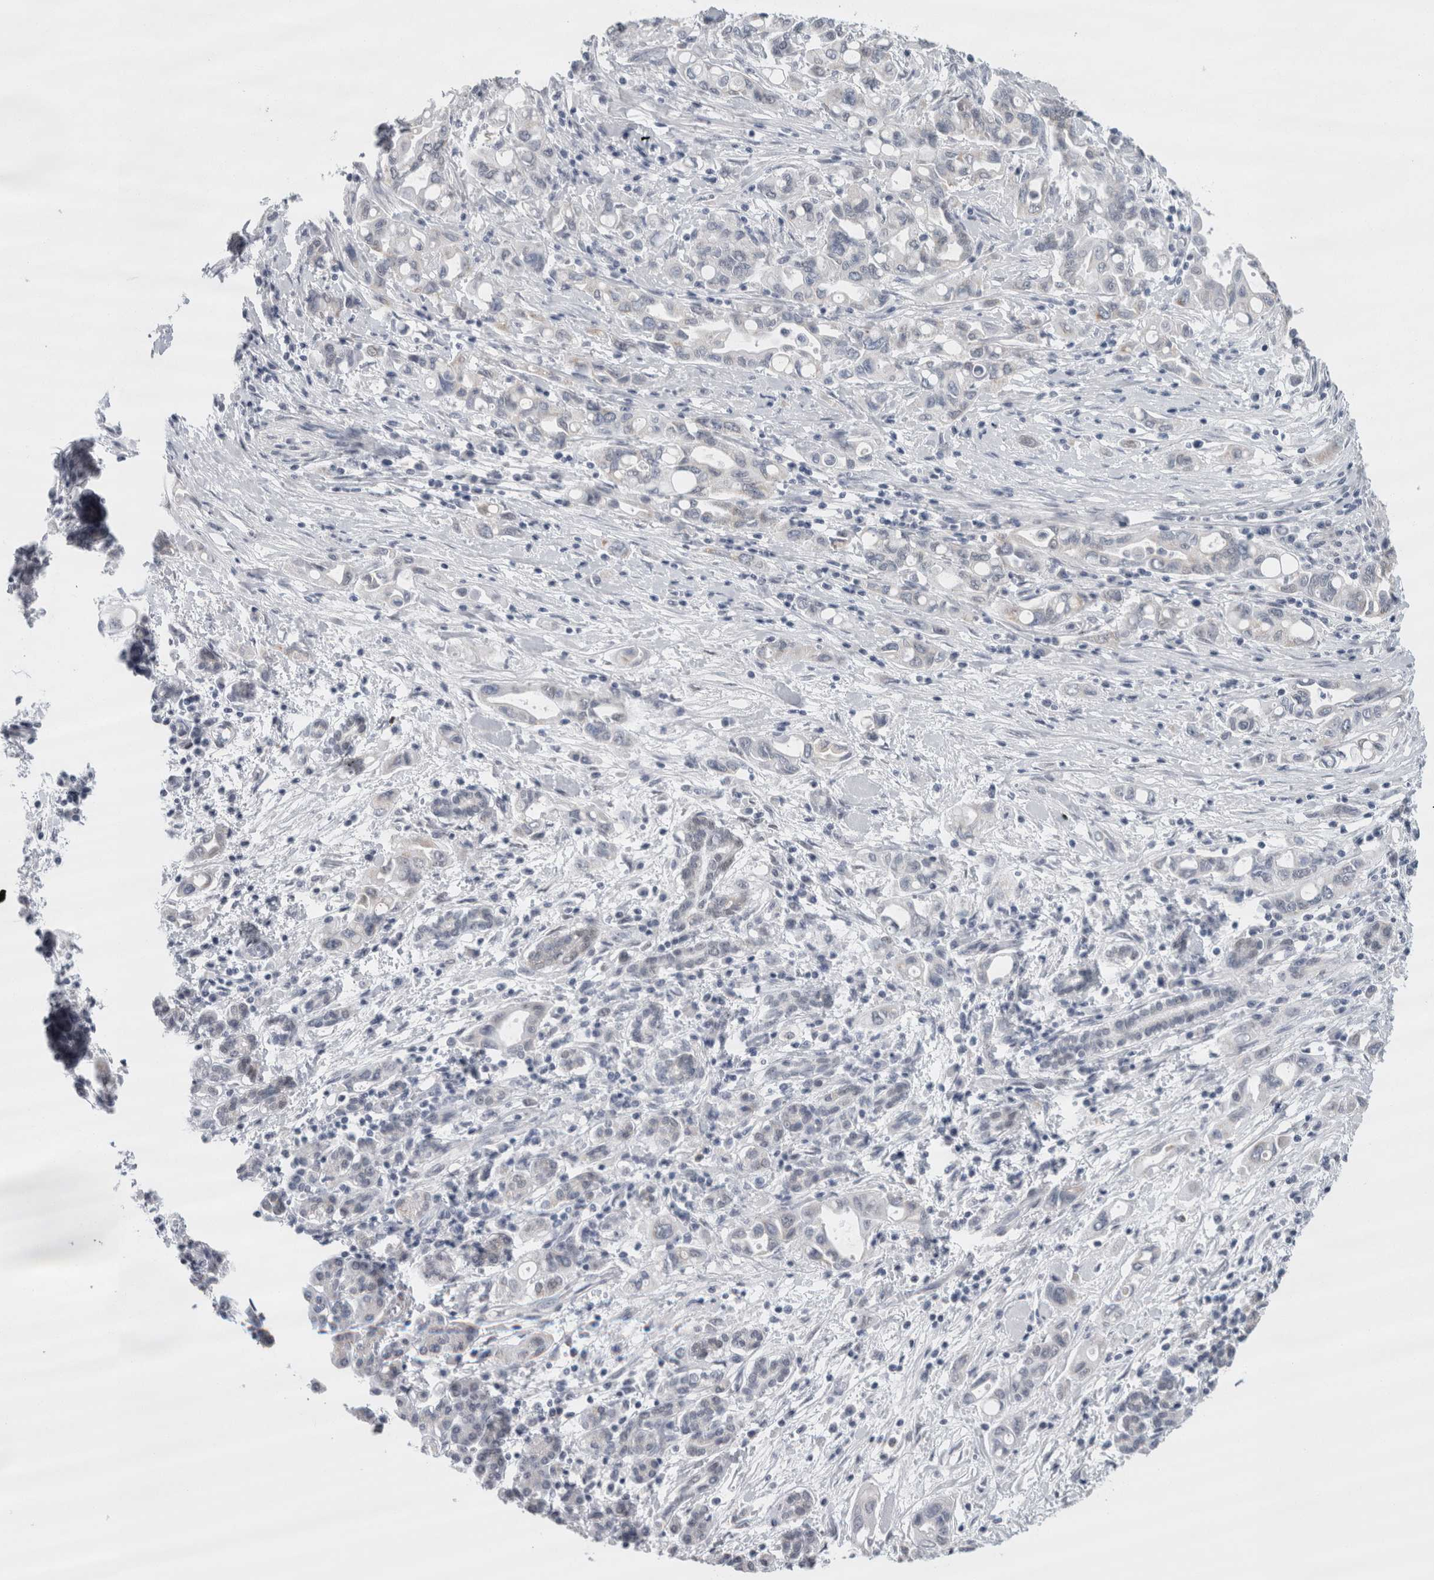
{"staining": {"intensity": "negative", "quantity": "none", "location": "none"}, "tissue": "pancreatic cancer", "cell_type": "Tumor cells", "image_type": "cancer", "snomed": [{"axis": "morphology", "description": "Adenocarcinoma, NOS"}, {"axis": "topography", "description": "Pancreas"}], "caption": "The photomicrograph displays no significant positivity in tumor cells of pancreatic cancer.", "gene": "PLIN1", "patient": {"sex": "female", "age": 57}}